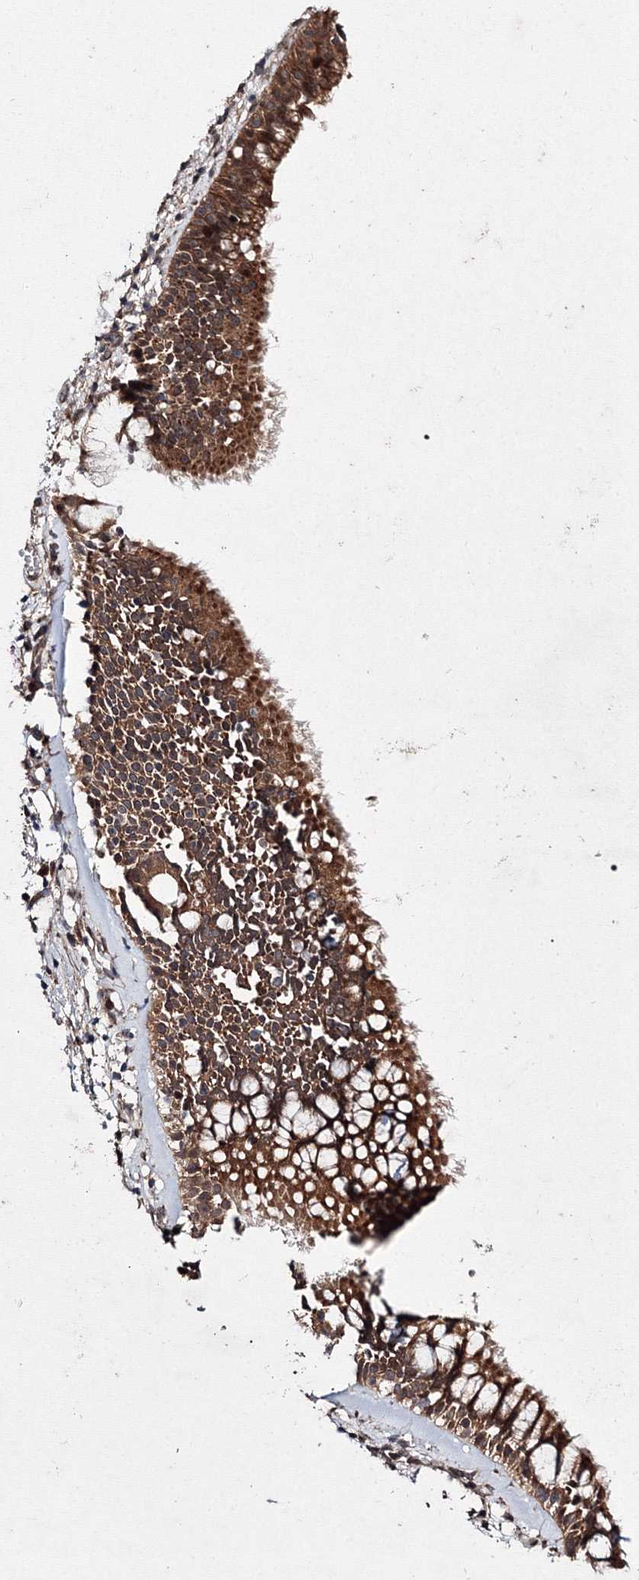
{"staining": {"intensity": "strong", "quantity": ">75%", "location": "cytoplasmic/membranous"}, "tissue": "nasopharynx", "cell_type": "Respiratory epithelial cells", "image_type": "normal", "snomed": [{"axis": "morphology", "description": "Normal tissue, NOS"}, {"axis": "morphology", "description": "Inflammation, NOS"}, {"axis": "topography", "description": "Nasopharynx"}], "caption": "Respiratory epithelial cells exhibit high levels of strong cytoplasmic/membranous staining in about >75% of cells in normal human nasopharynx.", "gene": "RANBP3L", "patient": {"sex": "male", "age": 70}}